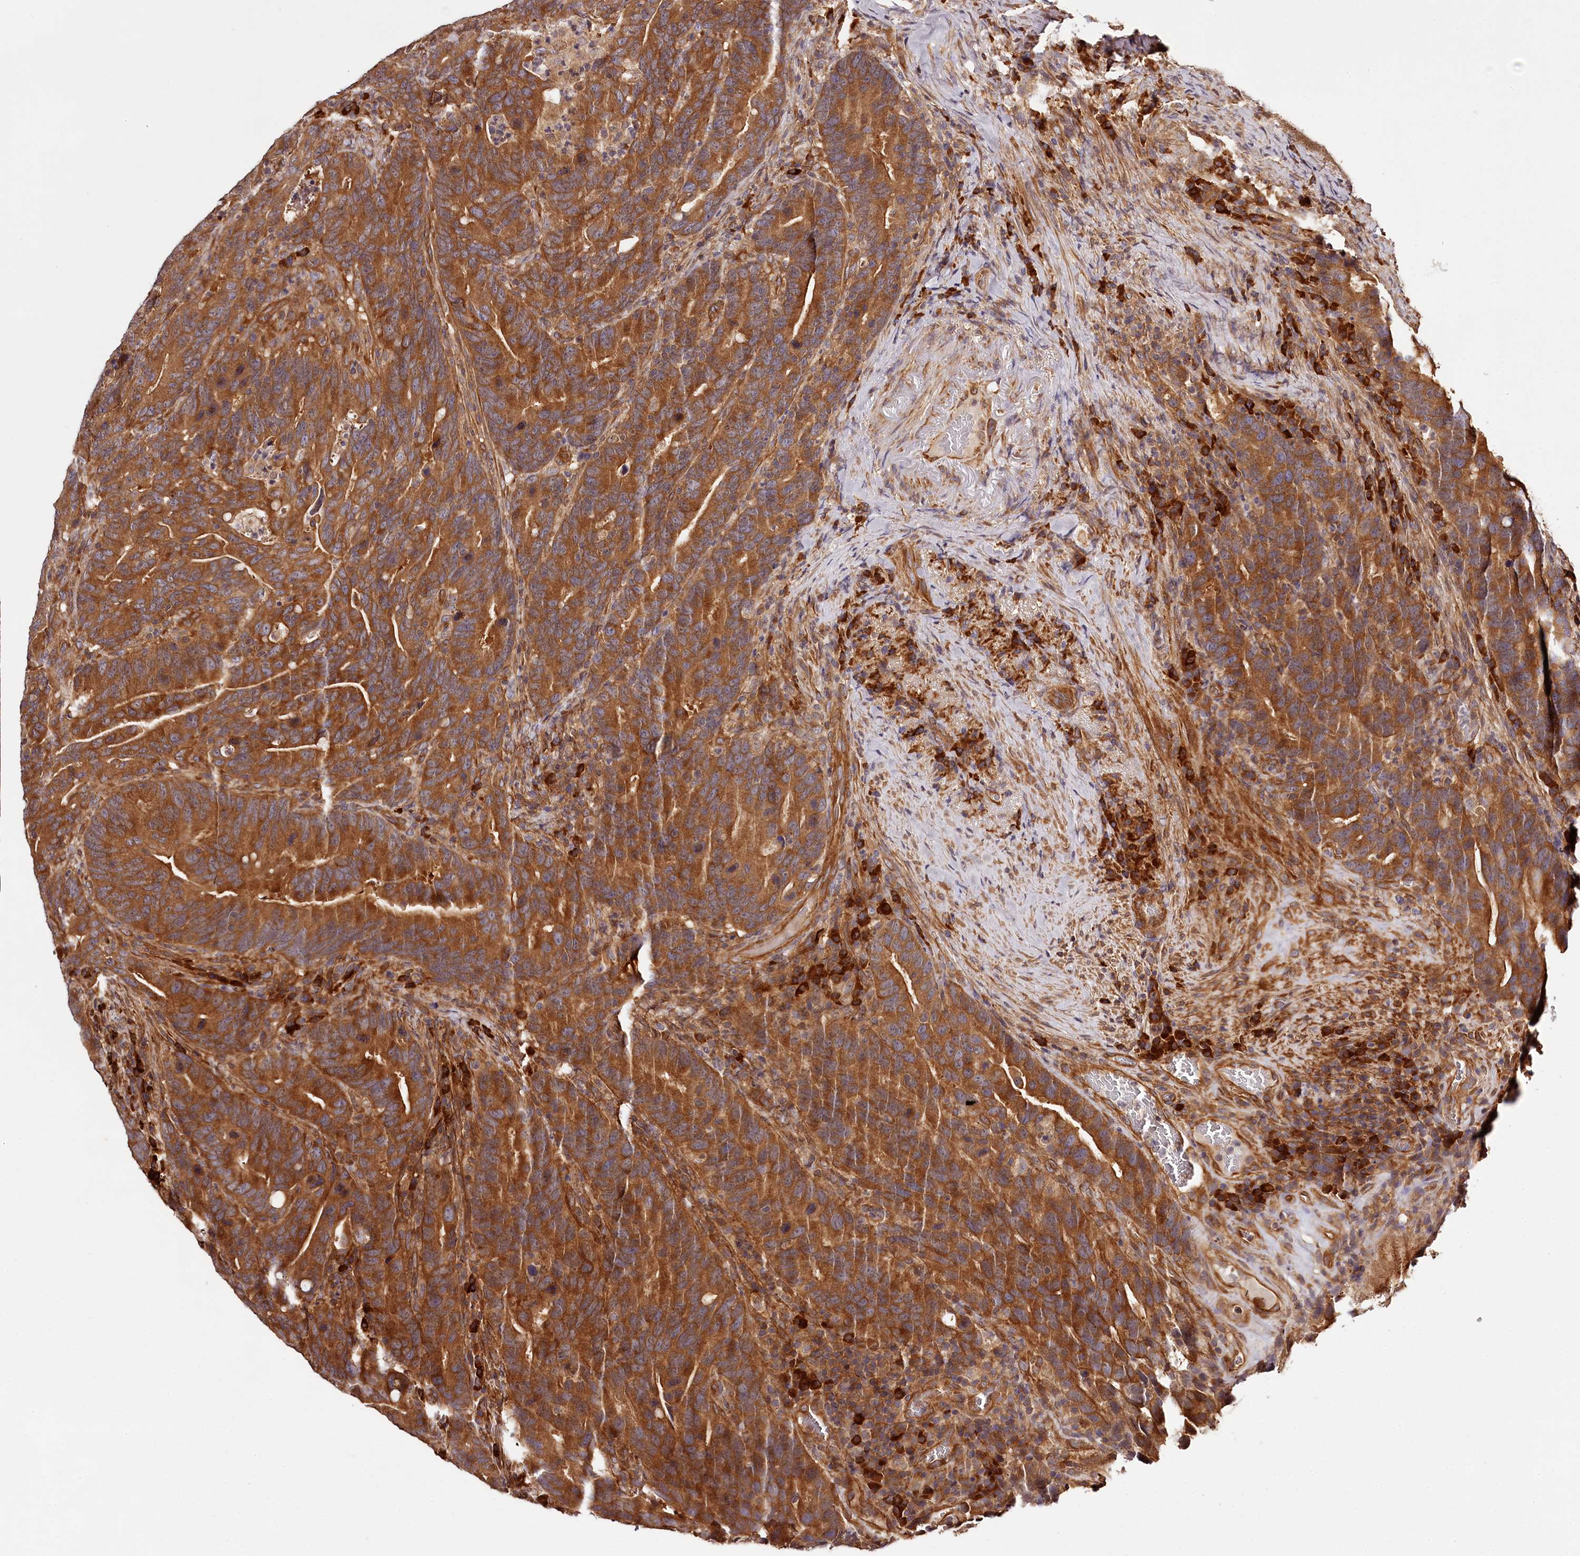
{"staining": {"intensity": "strong", "quantity": ">75%", "location": "cytoplasmic/membranous"}, "tissue": "colorectal cancer", "cell_type": "Tumor cells", "image_type": "cancer", "snomed": [{"axis": "morphology", "description": "Adenocarcinoma, NOS"}, {"axis": "topography", "description": "Colon"}], "caption": "IHC photomicrograph of human colorectal adenocarcinoma stained for a protein (brown), which reveals high levels of strong cytoplasmic/membranous staining in approximately >75% of tumor cells.", "gene": "TARS1", "patient": {"sex": "female", "age": 66}}